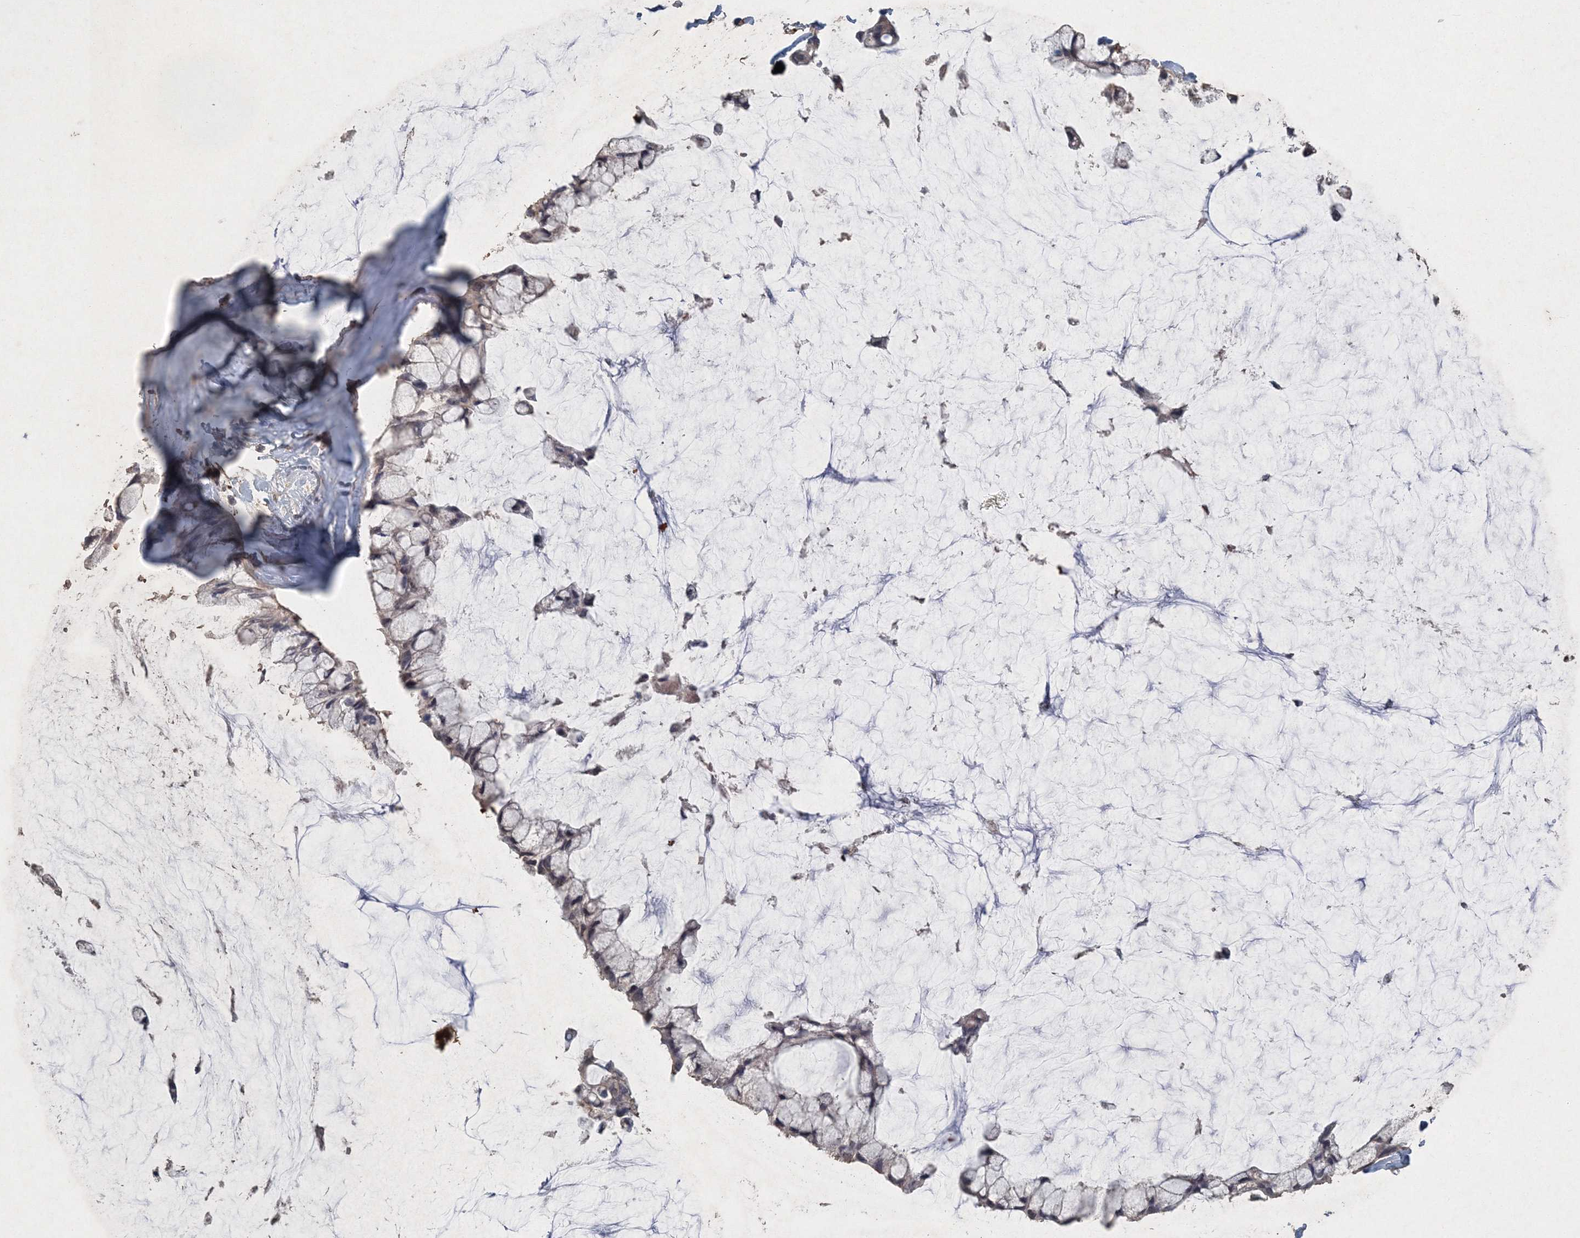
{"staining": {"intensity": "negative", "quantity": "none", "location": "none"}, "tissue": "ovarian cancer", "cell_type": "Tumor cells", "image_type": "cancer", "snomed": [{"axis": "morphology", "description": "Cystadenocarcinoma, mucinous, NOS"}, {"axis": "topography", "description": "Ovary"}], "caption": "DAB (3,3'-diaminobenzidine) immunohistochemical staining of human ovarian mucinous cystadenocarcinoma shows no significant positivity in tumor cells. The staining was performed using DAB (3,3'-diaminobenzidine) to visualize the protein expression in brown, while the nuclei were stained in blue with hematoxylin (Magnification: 20x).", "gene": "UIMC1", "patient": {"sex": "female", "age": 39}}